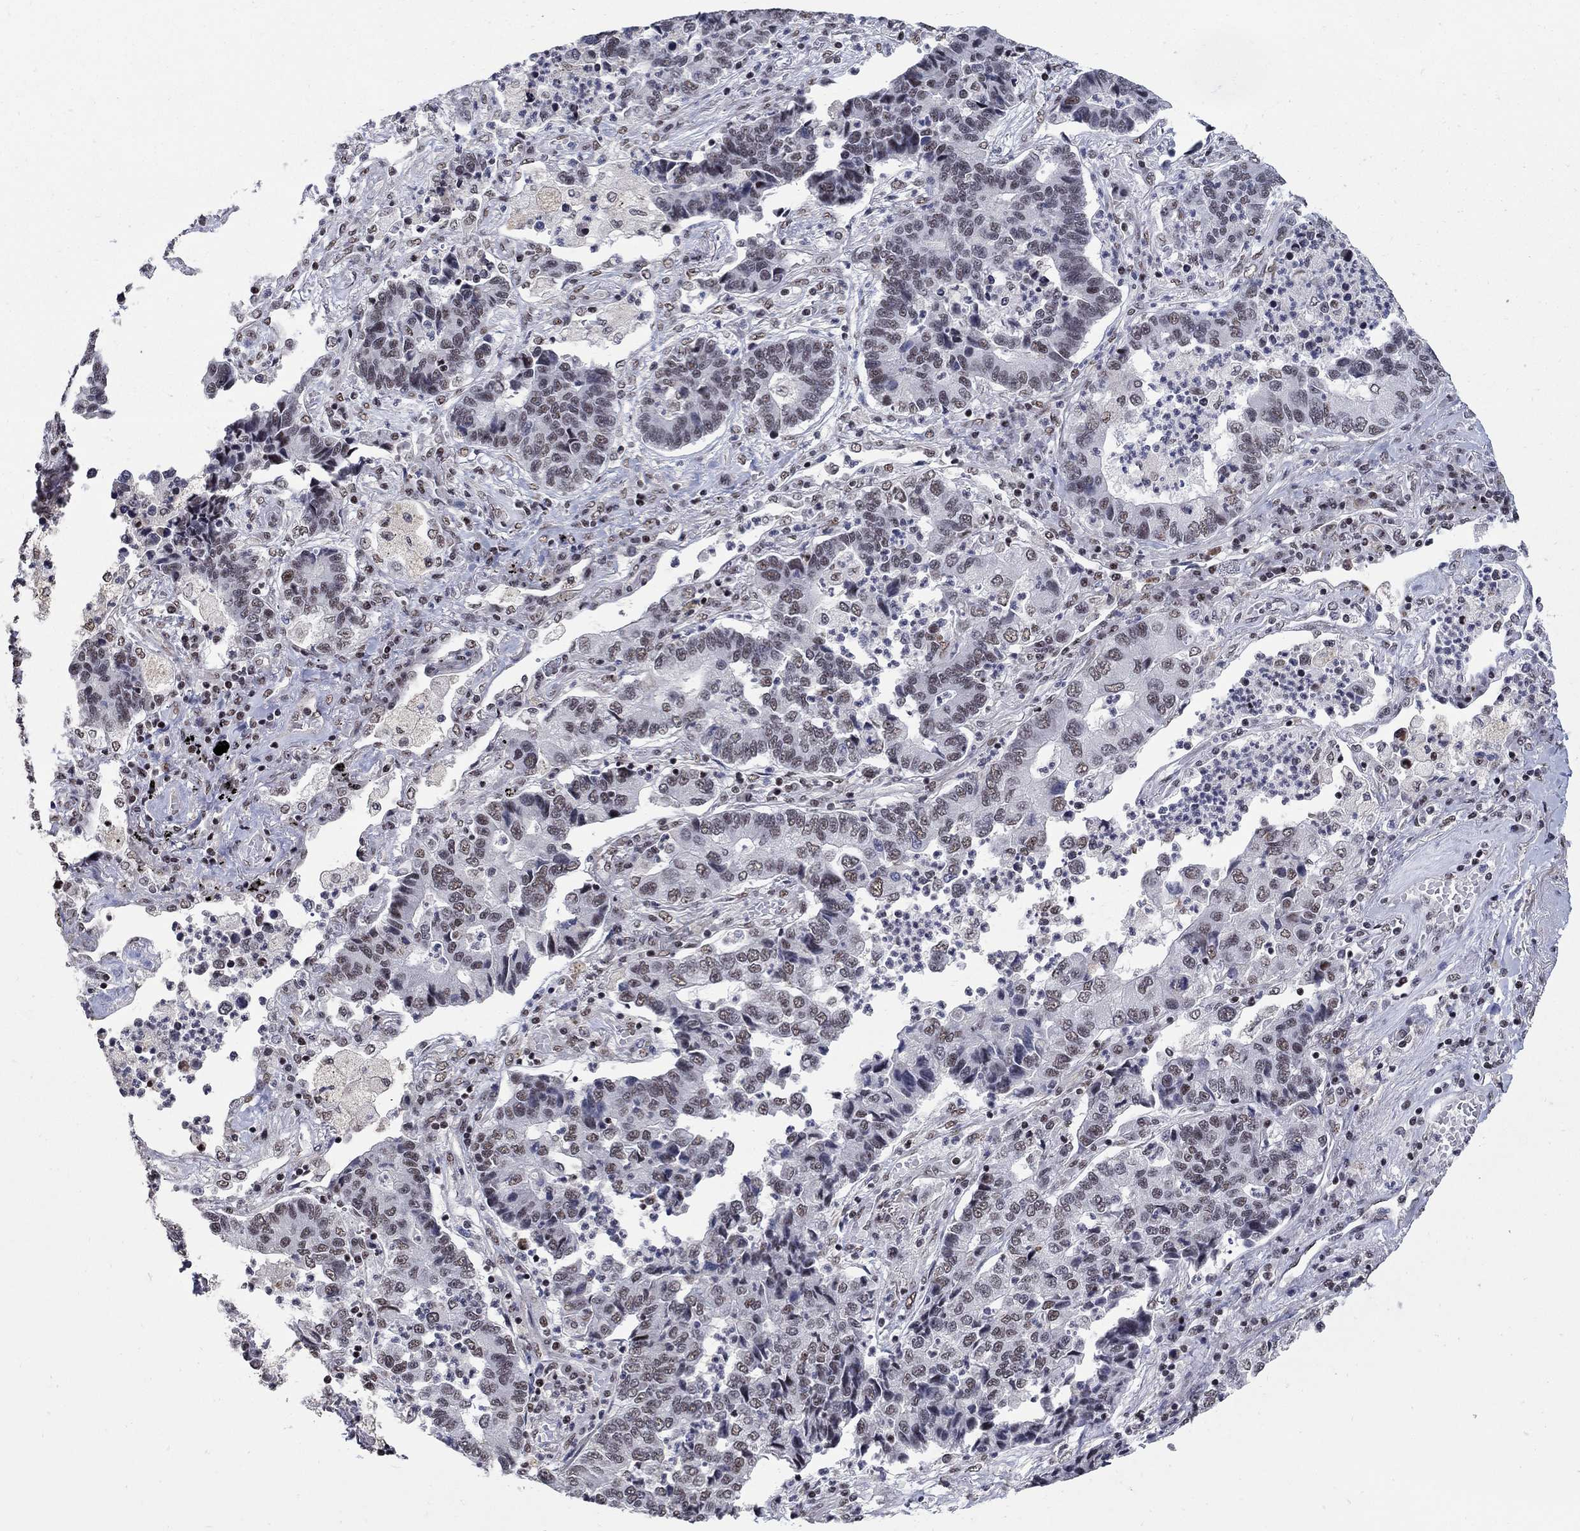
{"staining": {"intensity": "weak", "quantity": "<25%", "location": "nuclear"}, "tissue": "lung cancer", "cell_type": "Tumor cells", "image_type": "cancer", "snomed": [{"axis": "morphology", "description": "Adenocarcinoma, NOS"}, {"axis": "topography", "description": "Lung"}], "caption": "Image shows no significant protein staining in tumor cells of lung cancer.", "gene": "PNISR", "patient": {"sex": "female", "age": 57}}